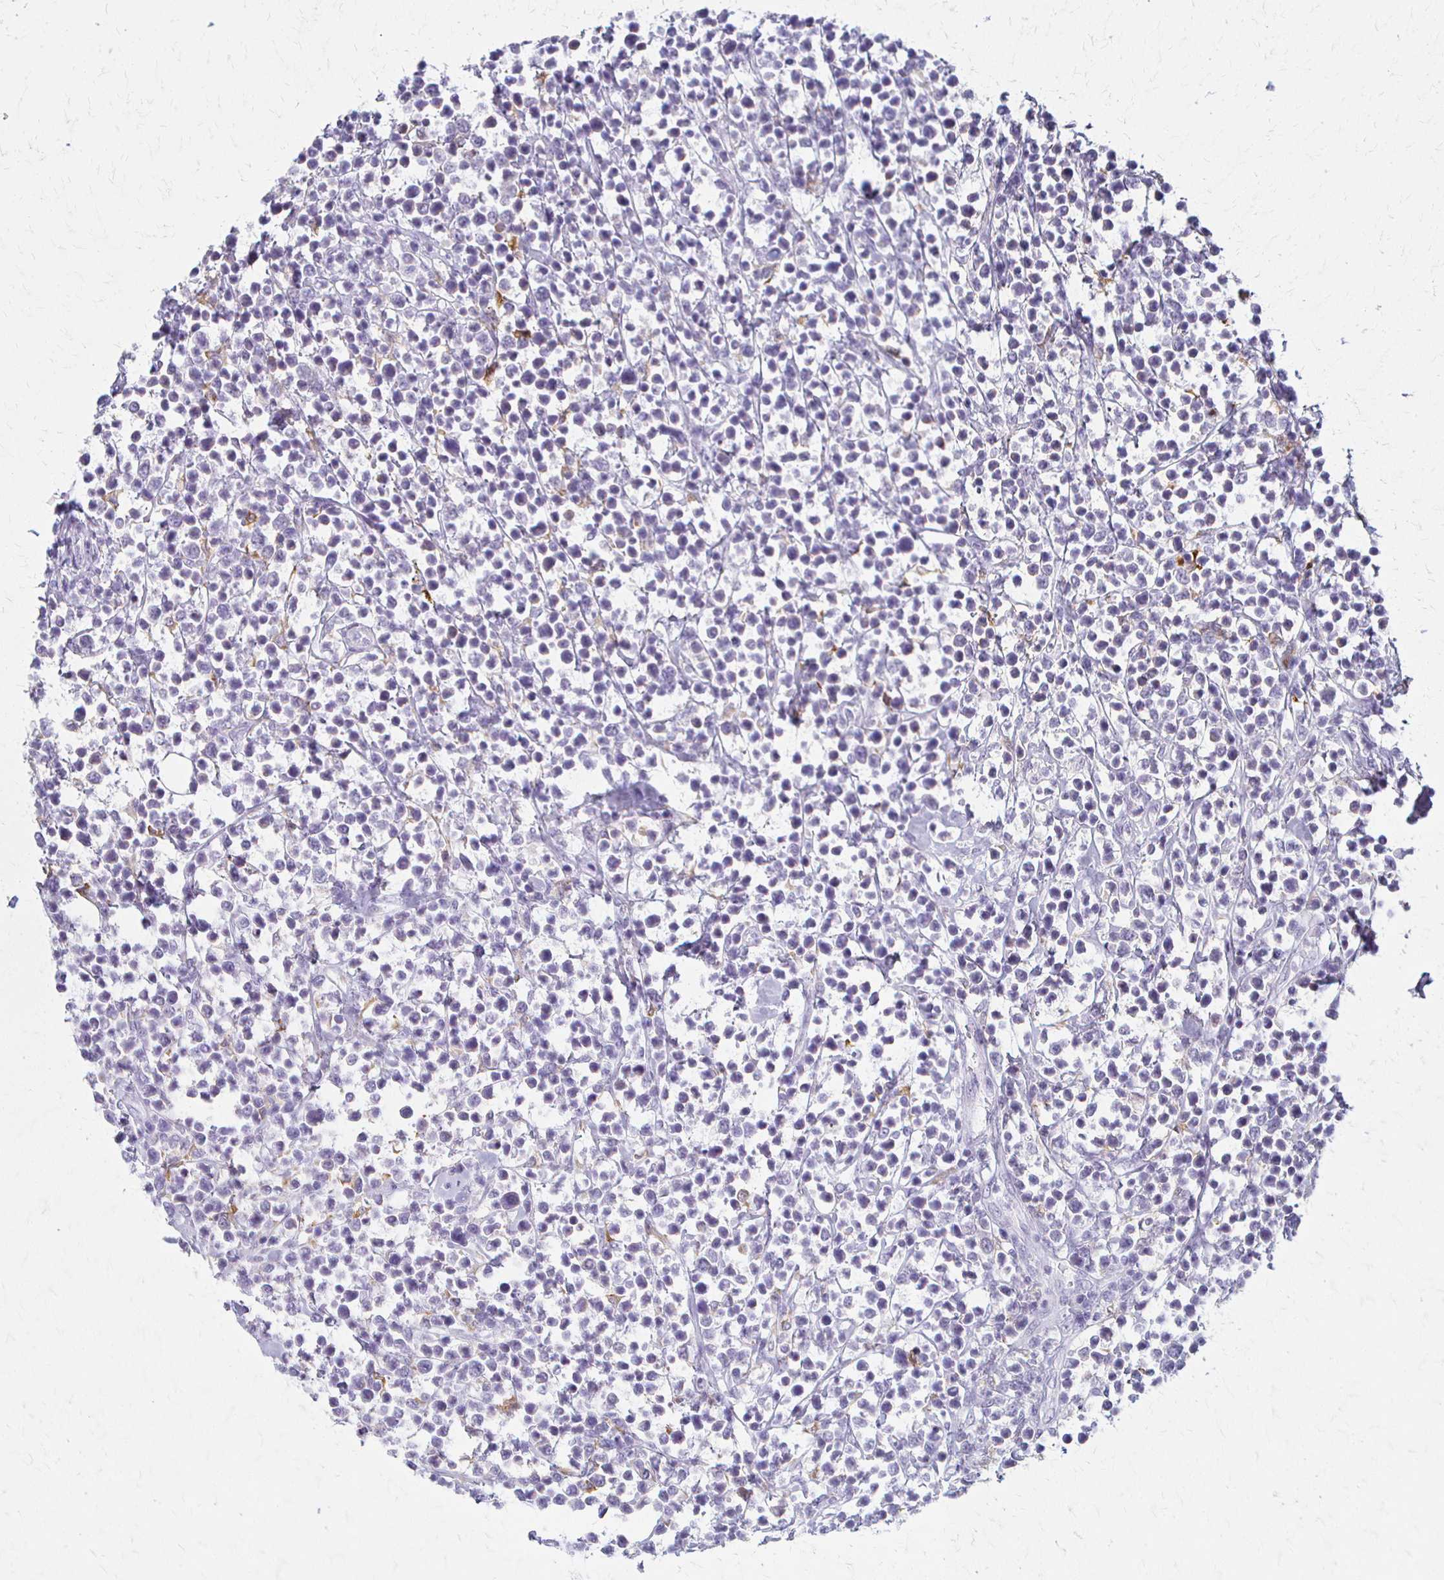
{"staining": {"intensity": "negative", "quantity": "none", "location": "none"}, "tissue": "lymphoma", "cell_type": "Tumor cells", "image_type": "cancer", "snomed": [{"axis": "morphology", "description": "Malignant lymphoma, non-Hodgkin's type, High grade"}, {"axis": "topography", "description": "Soft tissue"}], "caption": "DAB immunohistochemical staining of malignant lymphoma, non-Hodgkin's type (high-grade) exhibits no significant staining in tumor cells.", "gene": "ACP5", "patient": {"sex": "female", "age": 56}}